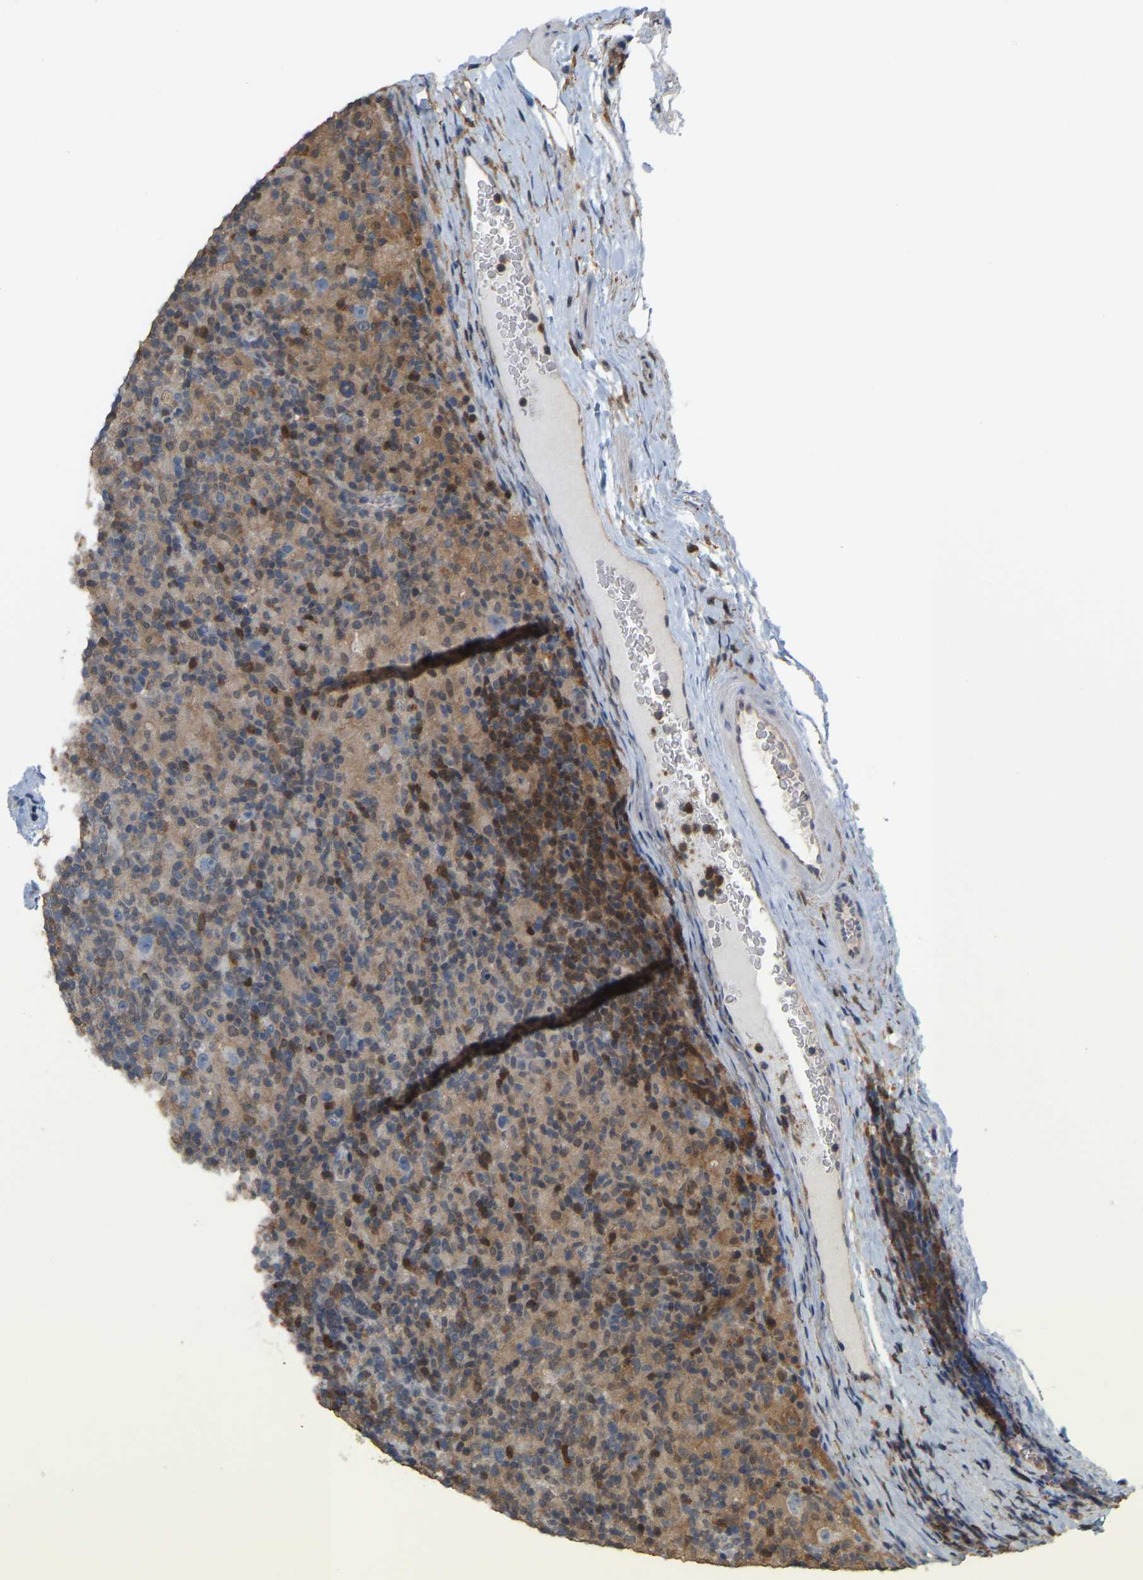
{"staining": {"intensity": "negative", "quantity": "none", "location": "none"}, "tissue": "lymphoma", "cell_type": "Tumor cells", "image_type": "cancer", "snomed": [{"axis": "morphology", "description": "Hodgkin's disease, NOS"}, {"axis": "topography", "description": "Lymph node"}], "caption": "Lymphoma was stained to show a protein in brown. There is no significant staining in tumor cells.", "gene": "MTPN", "patient": {"sex": "male", "age": 70}}